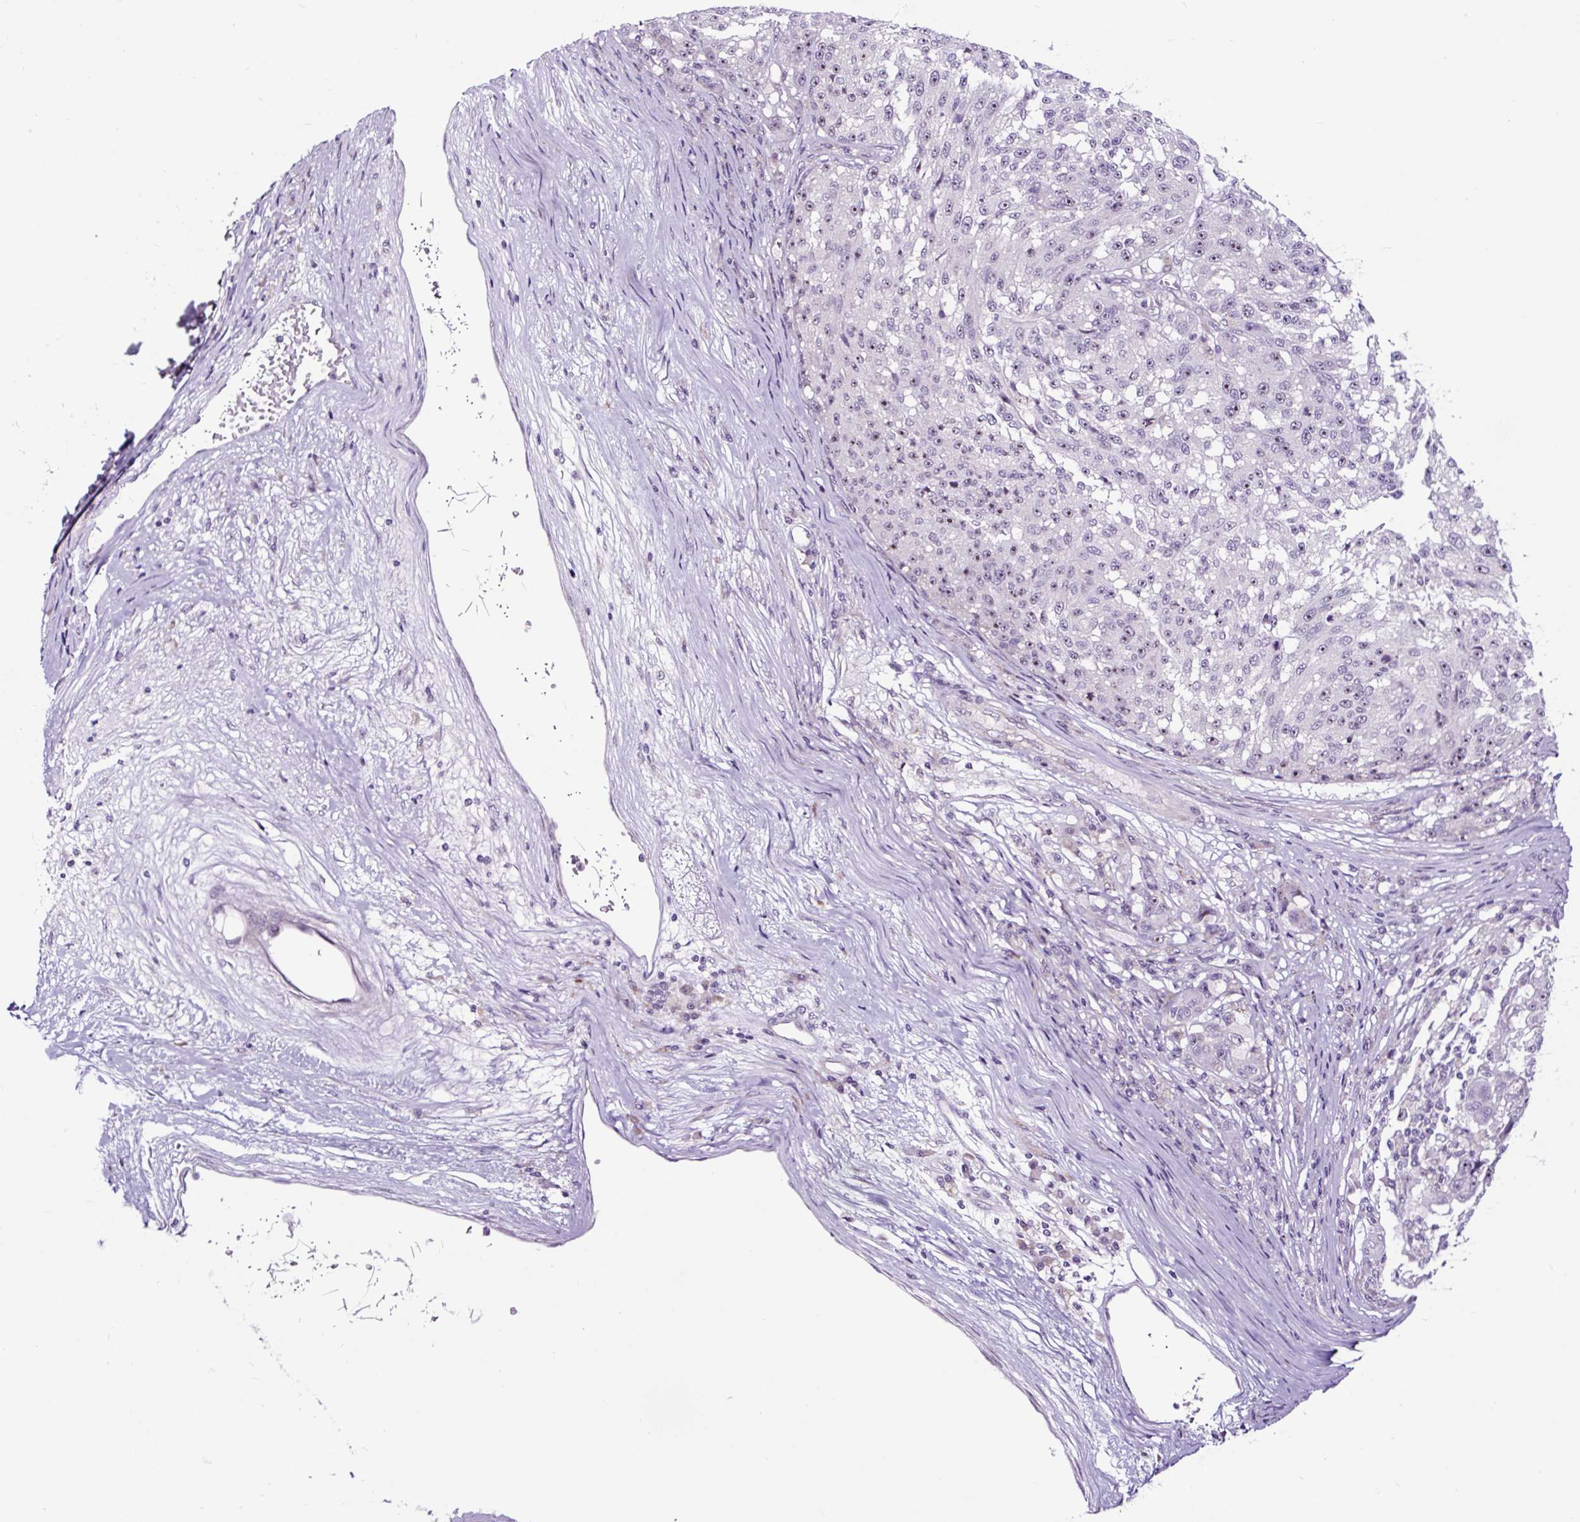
{"staining": {"intensity": "weak", "quantity": "25%-75%", "location": "nuclear"}, "tissue": "melanoma", "cell_type": "Tumor cells", "image_type": "cancer", "snomed": [{"axis": "morphology", "description": "Malignant melanoma, NOS"}, {"axis": "topography", "description": "Skin"}], "caption": "Immunohistochemistry (IHC) micrograph of malignant melanoma stained for a protein (brown), which demonstrates low levels of weak nuclear expression in approximately 25%-75% of tumor cells.", "gene": "NOM1", "patient": {"sex": "male", "age": 53}}